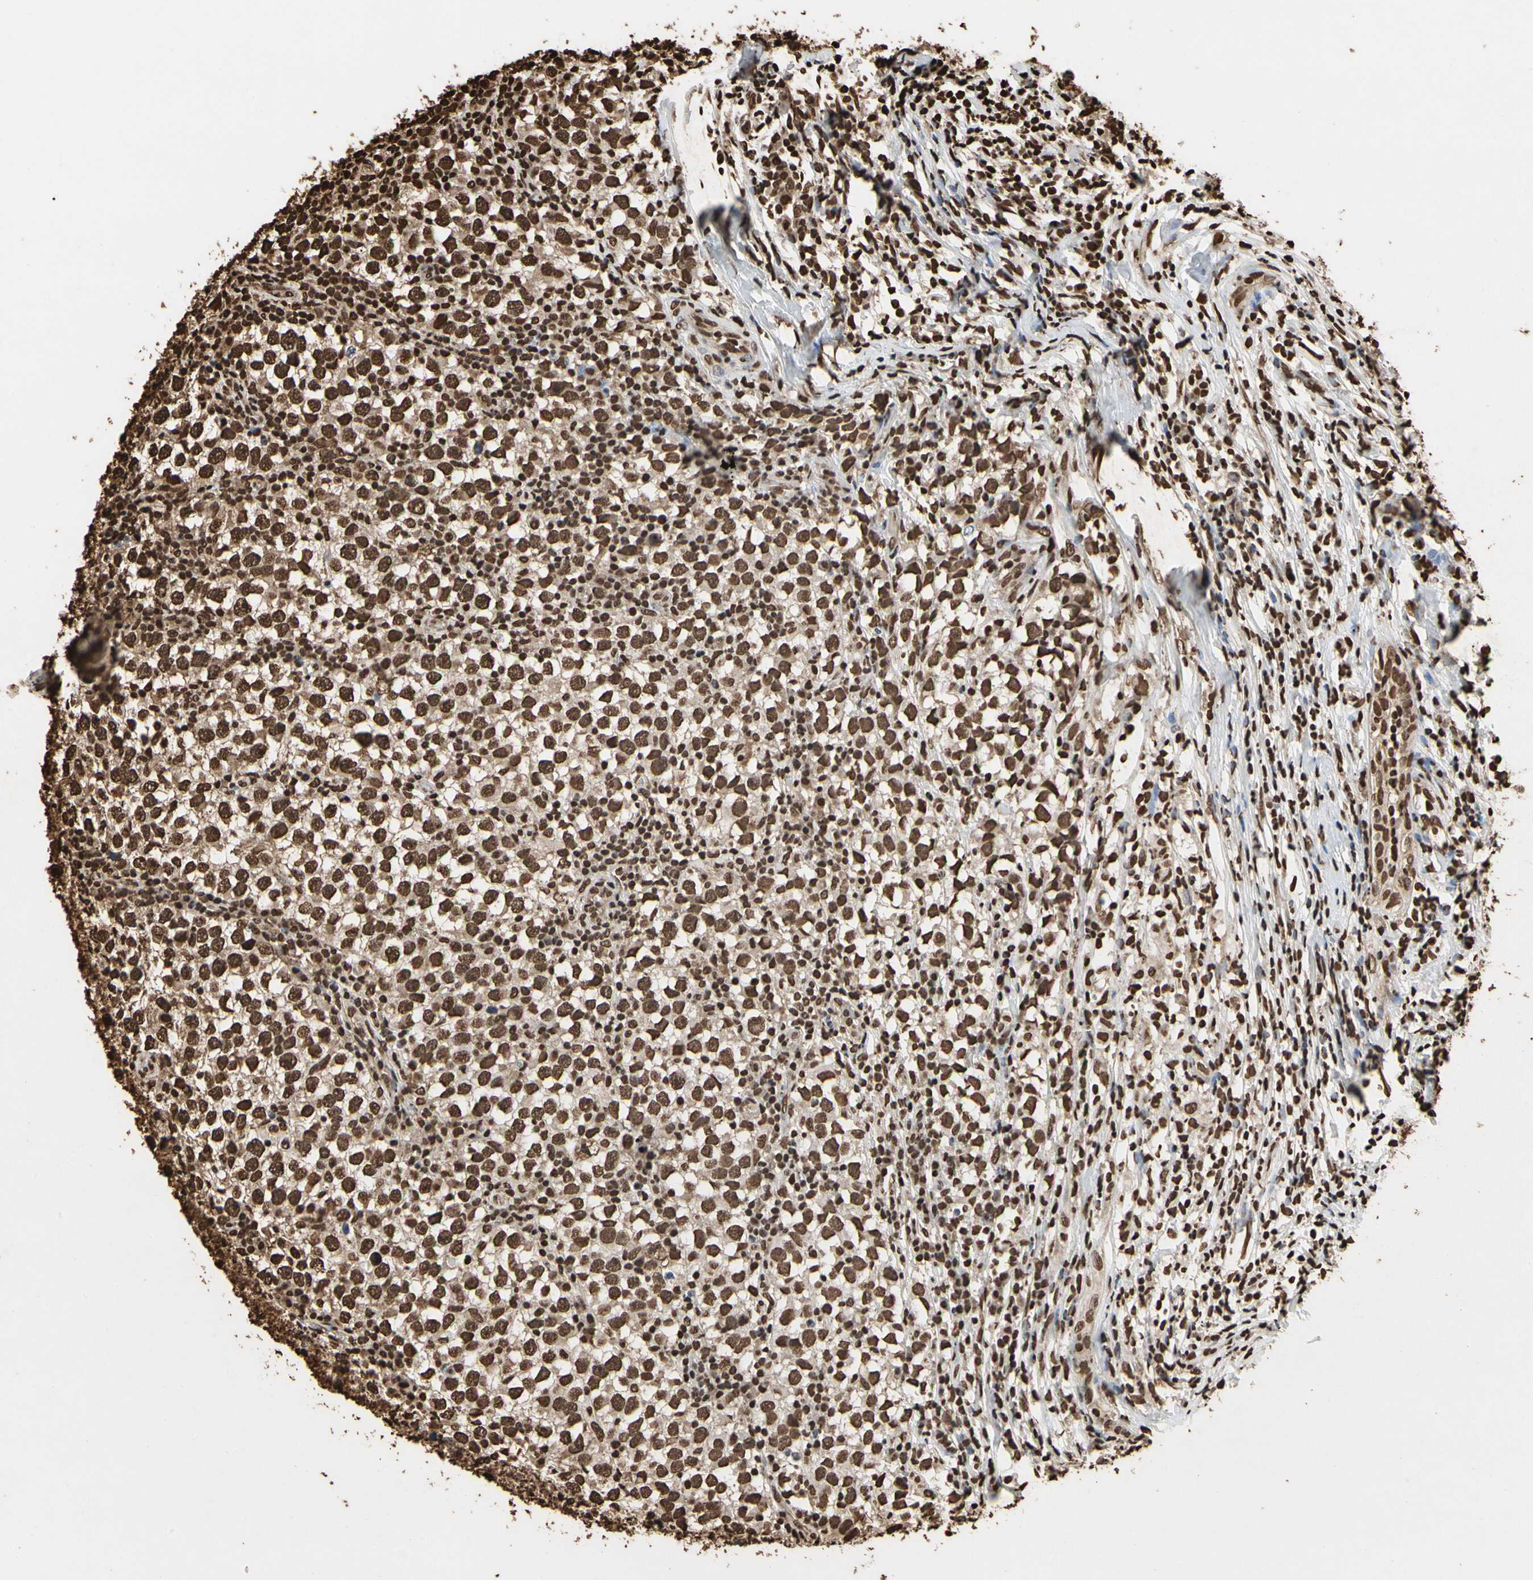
{"staining": {"intensity": "strong", "quantity": ">75%", "location": "cytoplasmic/membranous,nuclear"}, "tissue": "testis cancer", "cell_type": "Tumor cells", "image_type": "cancer", "snomed": [{"axis": "morphology", "description": "Seminoma, NOS"}, {"axis": "topography", "description": "Testis"}], "caption": "Seminoma (testis) stained for a protein (brown) reveals strong cytoplasmic/membranous and nuclear positive positivity in approximately >75% of tumor cells.", "gene": "HNRNPK", "patient": {"sex": "male", "age": 65}}